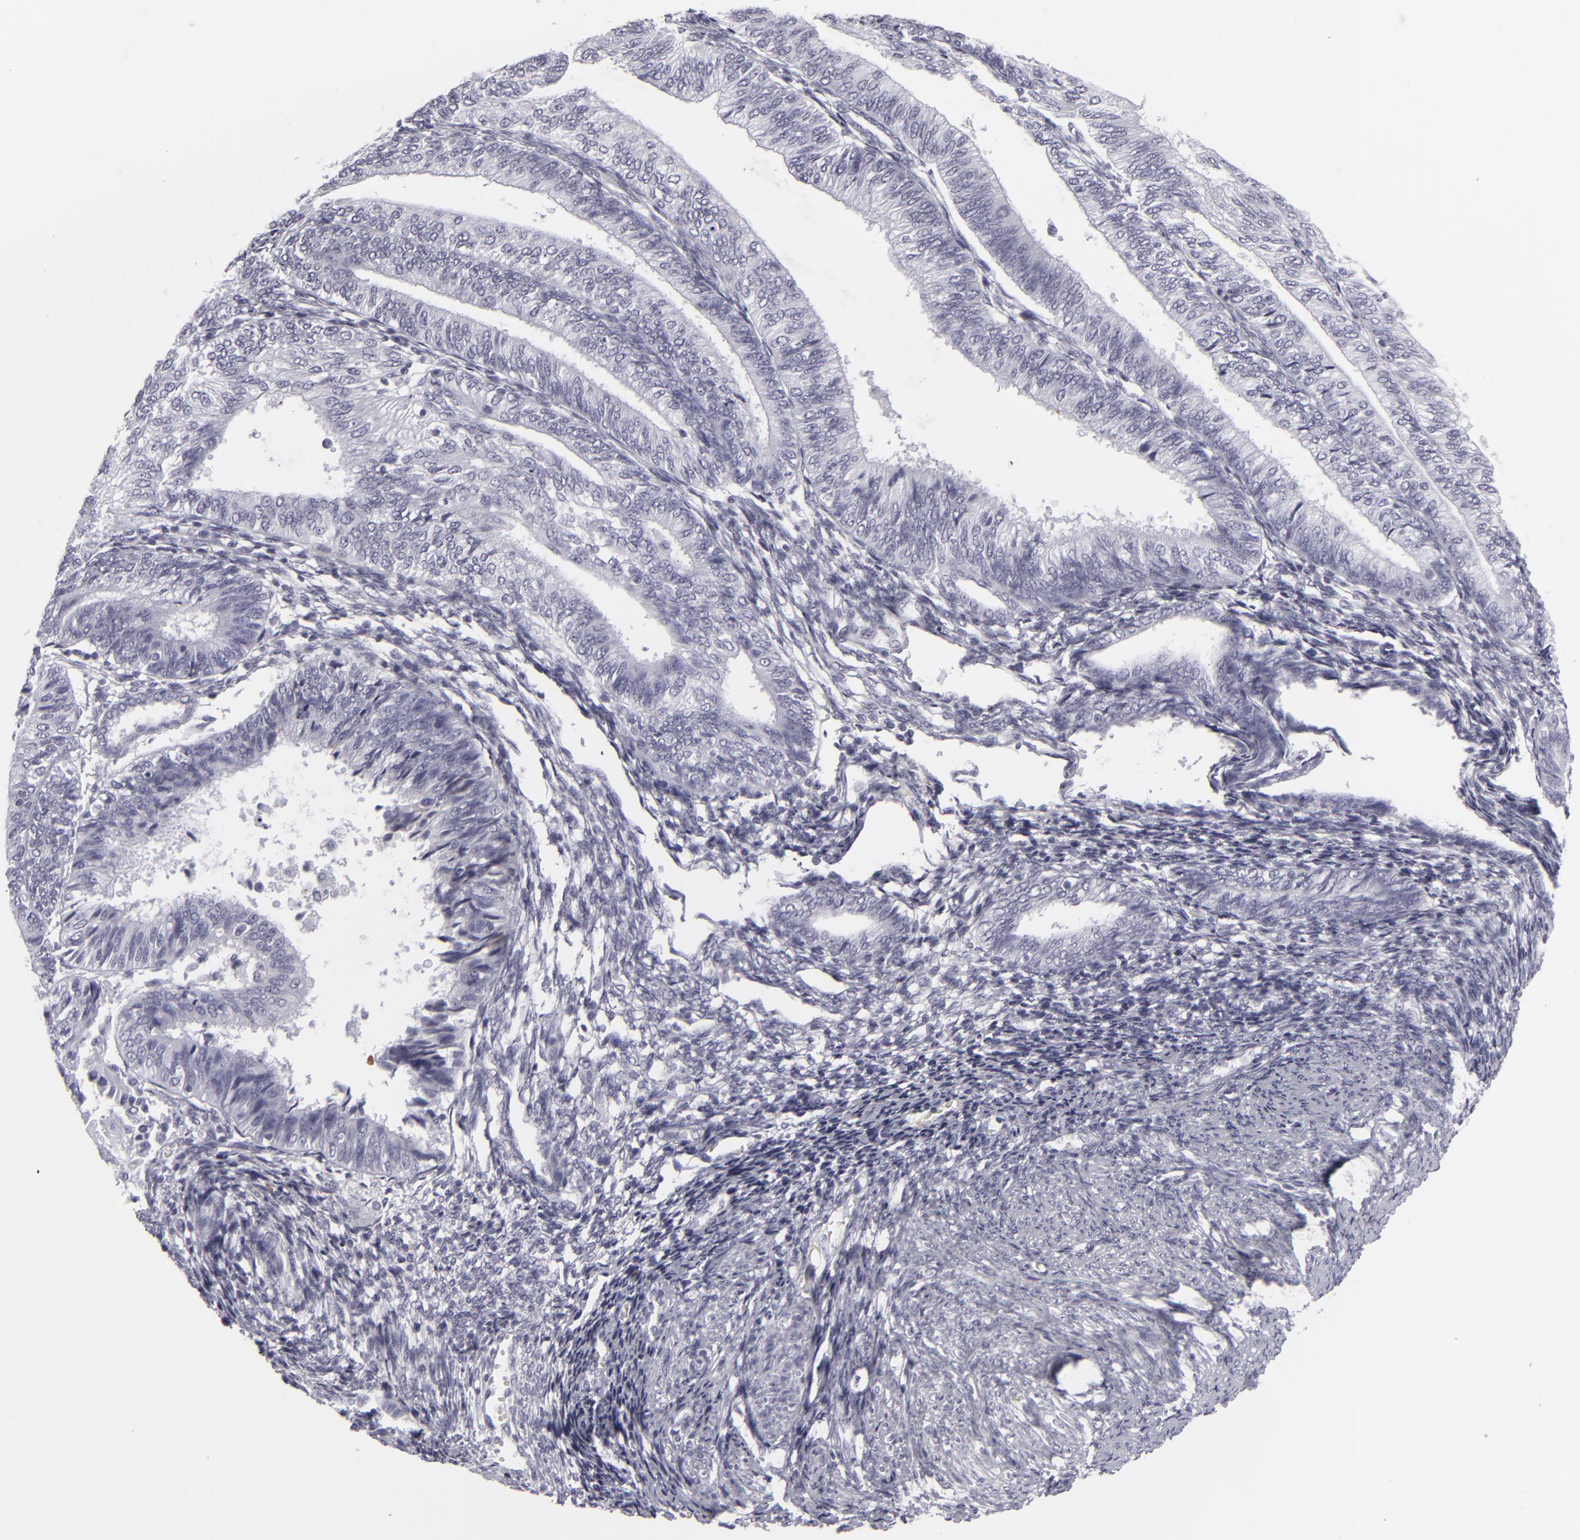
{"staining": {"intensity": "negative", "quantity": "none", "location": "none"}, "tissue": "endometrial cancer", "cell_type": "Tumor cells", "image_type": "cancer", "snomed": [{"axis": "morphology", "description": "Adenocarcinoma, NOS"}, {"axis": "topography", "description": "Endometrium"}], "caption": "Immunohistochemical staining of human endometrial adenocarcinoma displays no significant positivity in tumor cells.", "gene": "C9", "patient": {"sex": "female", "age": 55}}